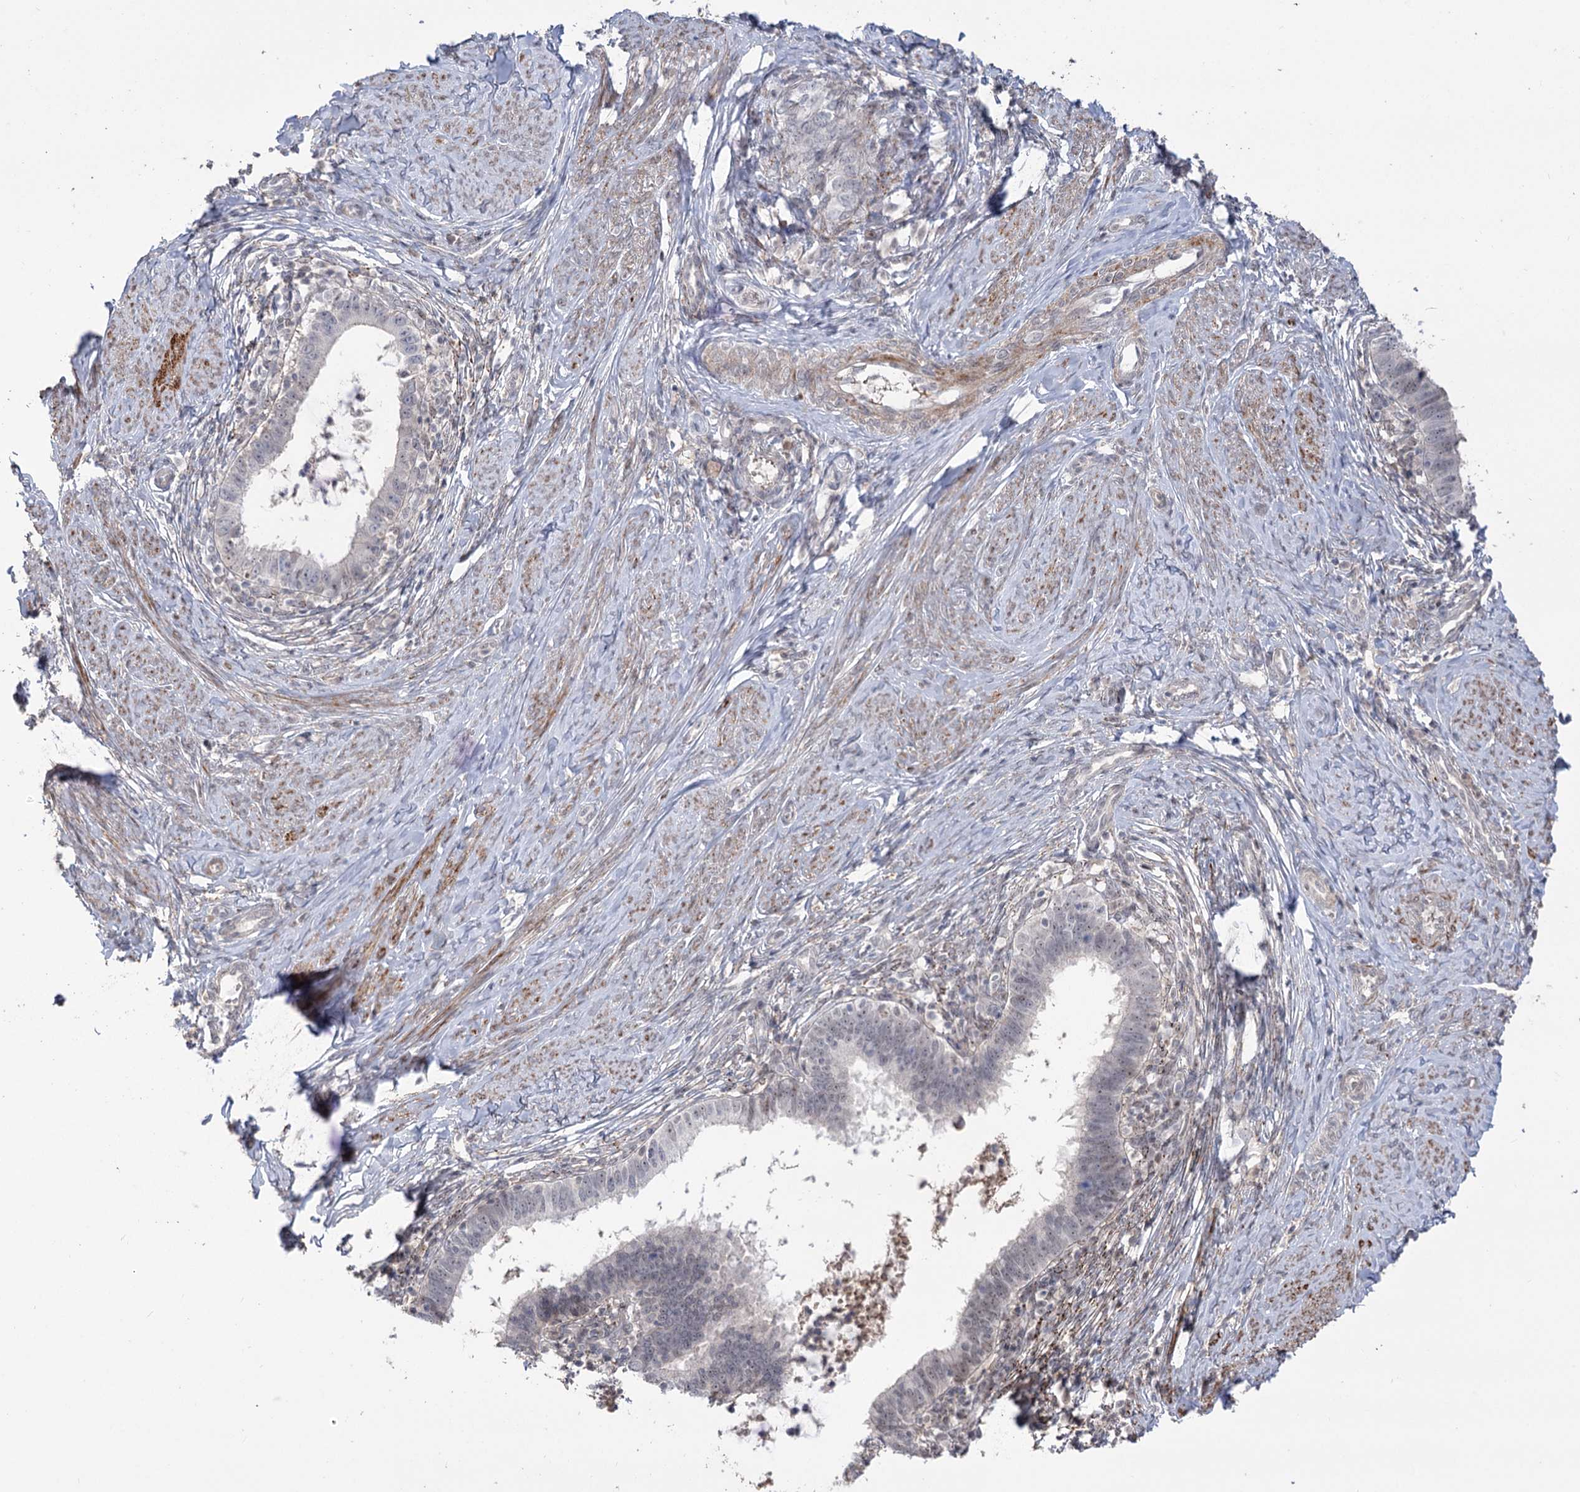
{"staining": {"intensity": "weak", "quantity": "<25%", "location": "nuclear"}, "tissue": "cervical cancer", "cell_type": "Tumor cells", "image_type": "cancer", "snomed": [{"axis": "morphology", "description": "Adenocarcinoma, NOS"}, {"axis": "topography", "description": "Cervix"}], "caption": "High power microscopy photomicrograph of an immunohistochemistry histopathology image of cervical adenocarcinoma, revealing no significant expression in tumor cells.", "gene": "ZSCAN23", "patient": {"sex": "female", "age": 36}}